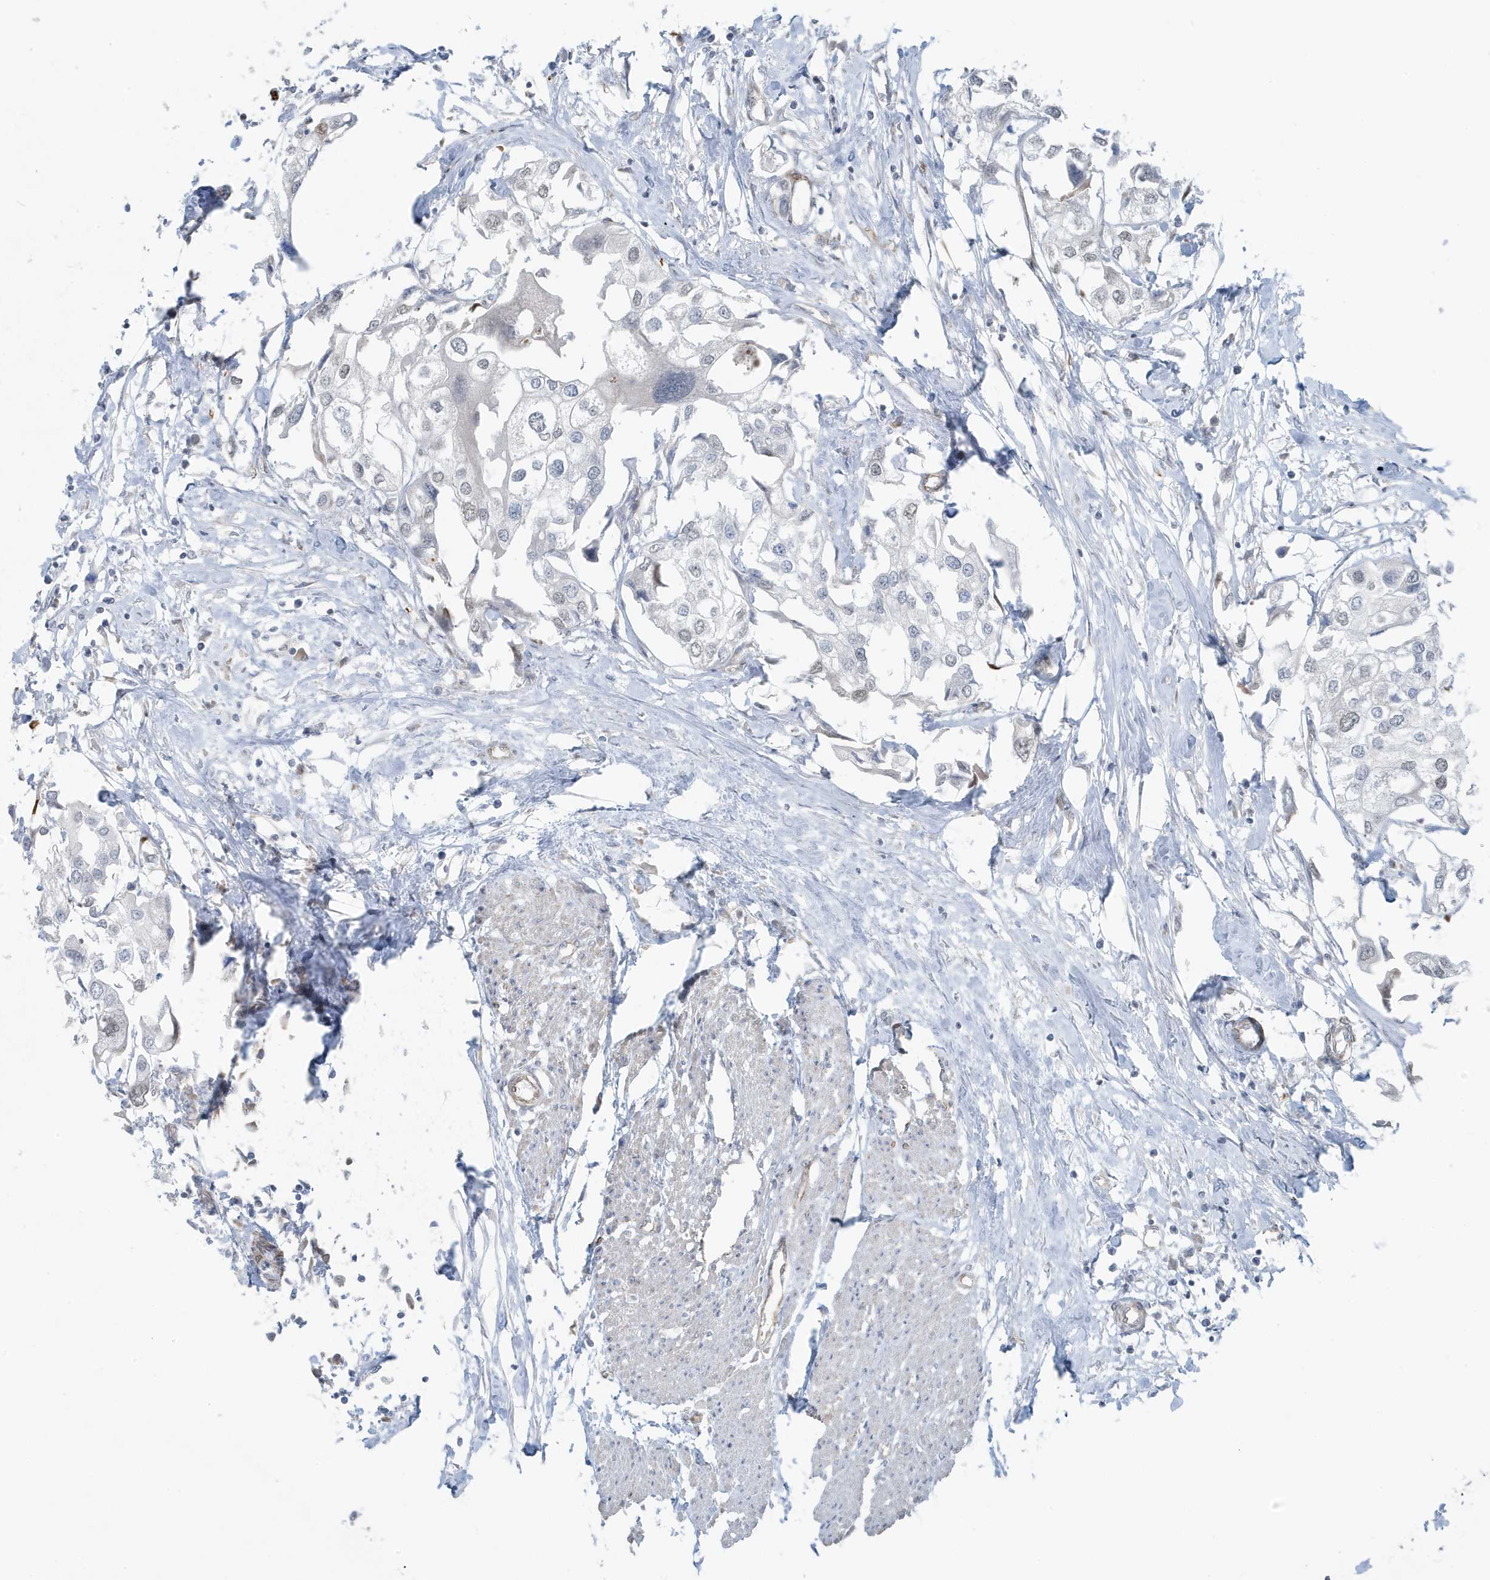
{"staining": {"intensity": "negative", "quantity": "none", "location": "none"}, "tissue": "urothelial cancer", "cell_type": "Tumor cells", "image_type": "cancer", "snomed": [{"axis": "morphology", "description": "Urothelial carcinoma, High grade"}, {"axis": "topography", "description": "Urinary bladder"}], "caption": "Immunohistochemistry (IHC) of urothelial carcinoma (high-grade) shows no staining in tumor cells. (DAB immunohistochemistry with hematoxylin counter stain).", "gene": "CHCHD4", "patient": {"sex": "male", "age": 64}}